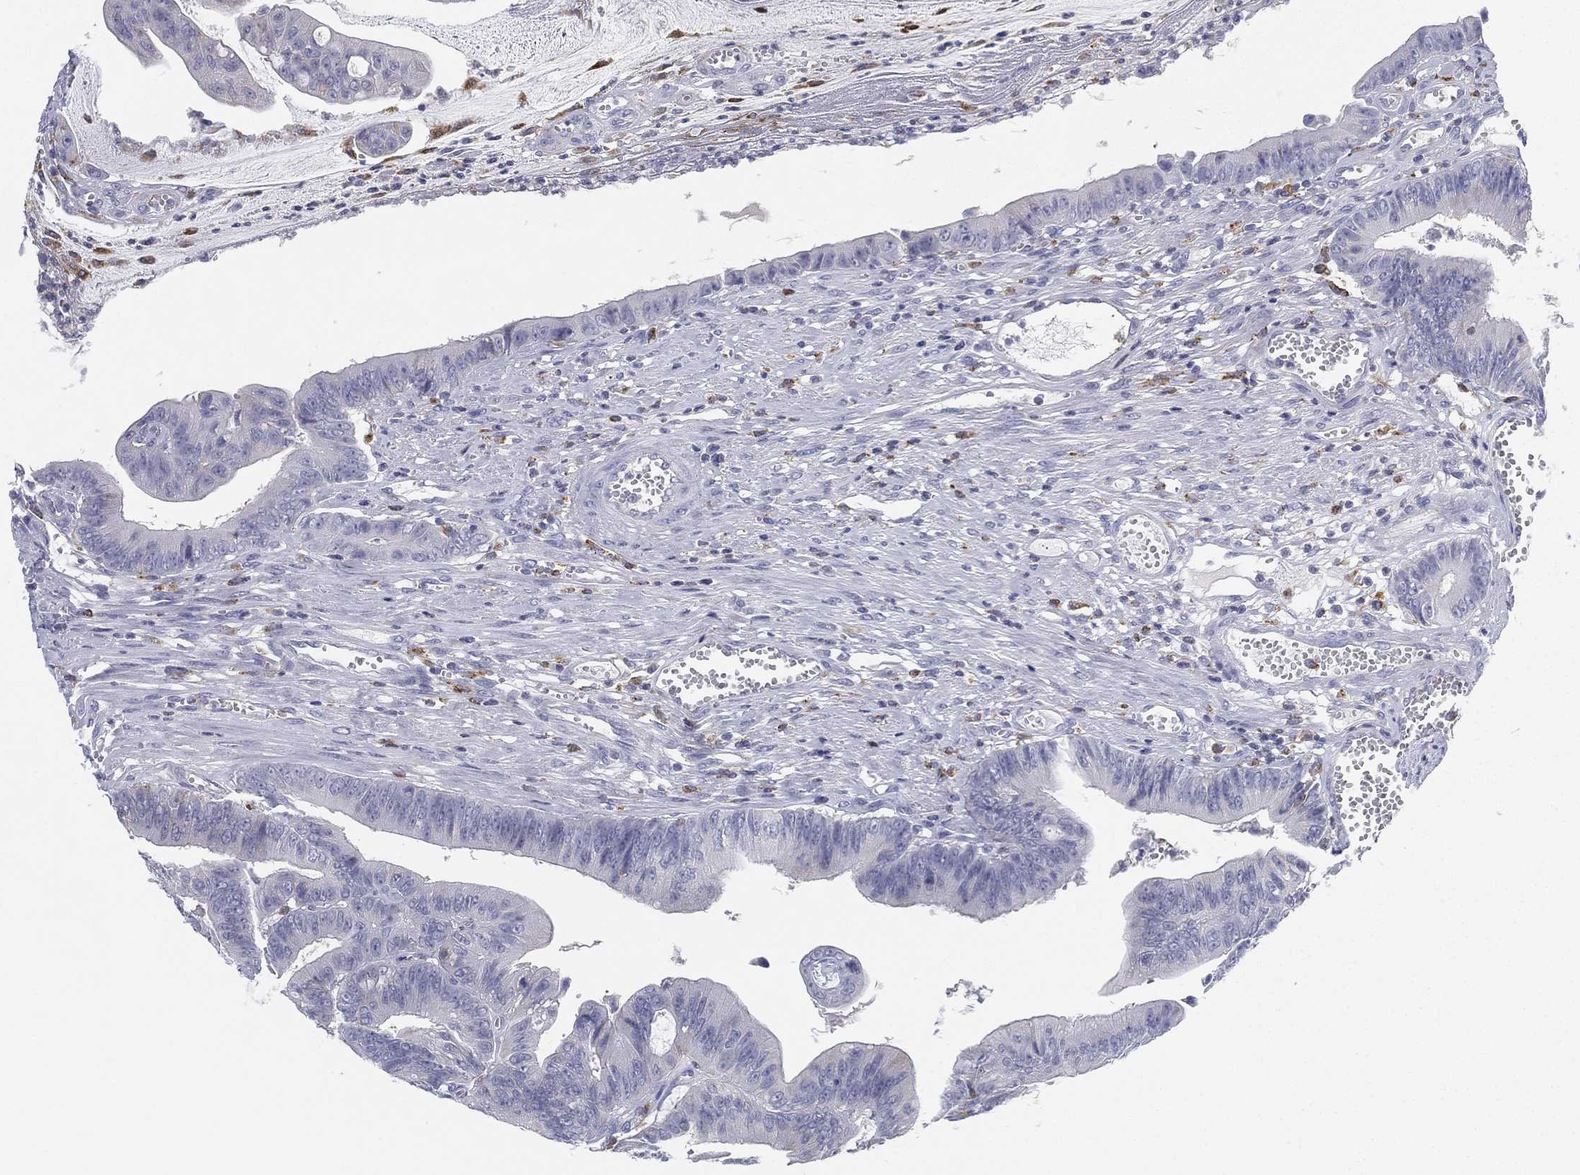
{"staining": {"intensity": "negative", "quantity": "none", "location": "none"}, "tissue": "colorectal cancer", "cell_type": "Tumor cells", "image_type": "cancer", "snomed": [{"axis": "morphology", "description": "Adenocarcinoma, NOS"}, {"axis": "topography", "description": "Colon"}], "caption": "A micrograph of human adenocarcinoma (colorectal) is negative for staining in tumor cells. (DAB immunohistochemistry with hematoxylin counter stain).", "gene": "NPC2", "patient": {"sex": "female", "age": 69}}